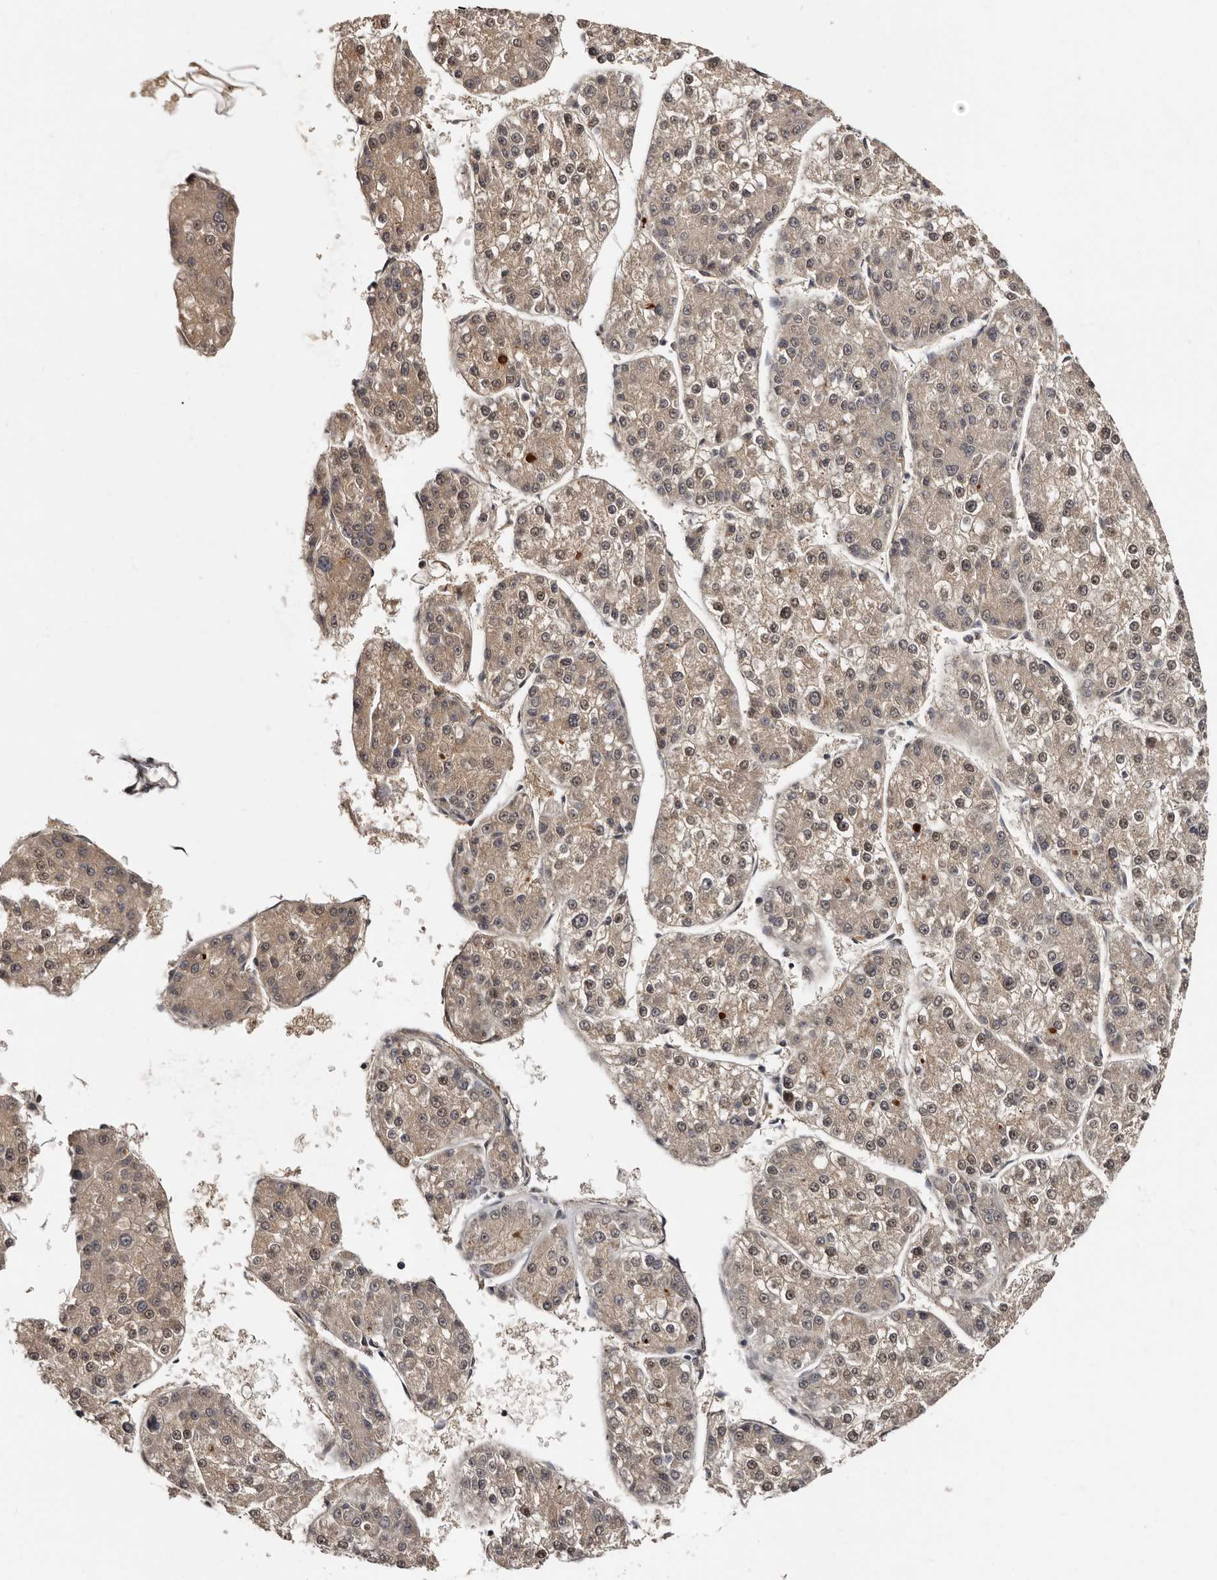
{"staining": {"intensity": "weak", "quantity": ">75%", "location": "cytoplasmic/membranous,nuclear"}, "tissue": "liver cancer", "cell_type": "Tumor cells", "image_type": "cancer", "snomed": [{"axis": "morphology", "description": "Carcinoma, Hepatocellular, NOS"}, {"axis": "topography", "description": "Liver"}], "caption": "A photomicrograph of hepatocellular carcinoma (liver) stained for a protein displays weak cytoplasmic/membranous and nuclear brown staining in tumor cells.", "gene": "TBC1D22B", "patient": {"sex": "female", "age": 73}}